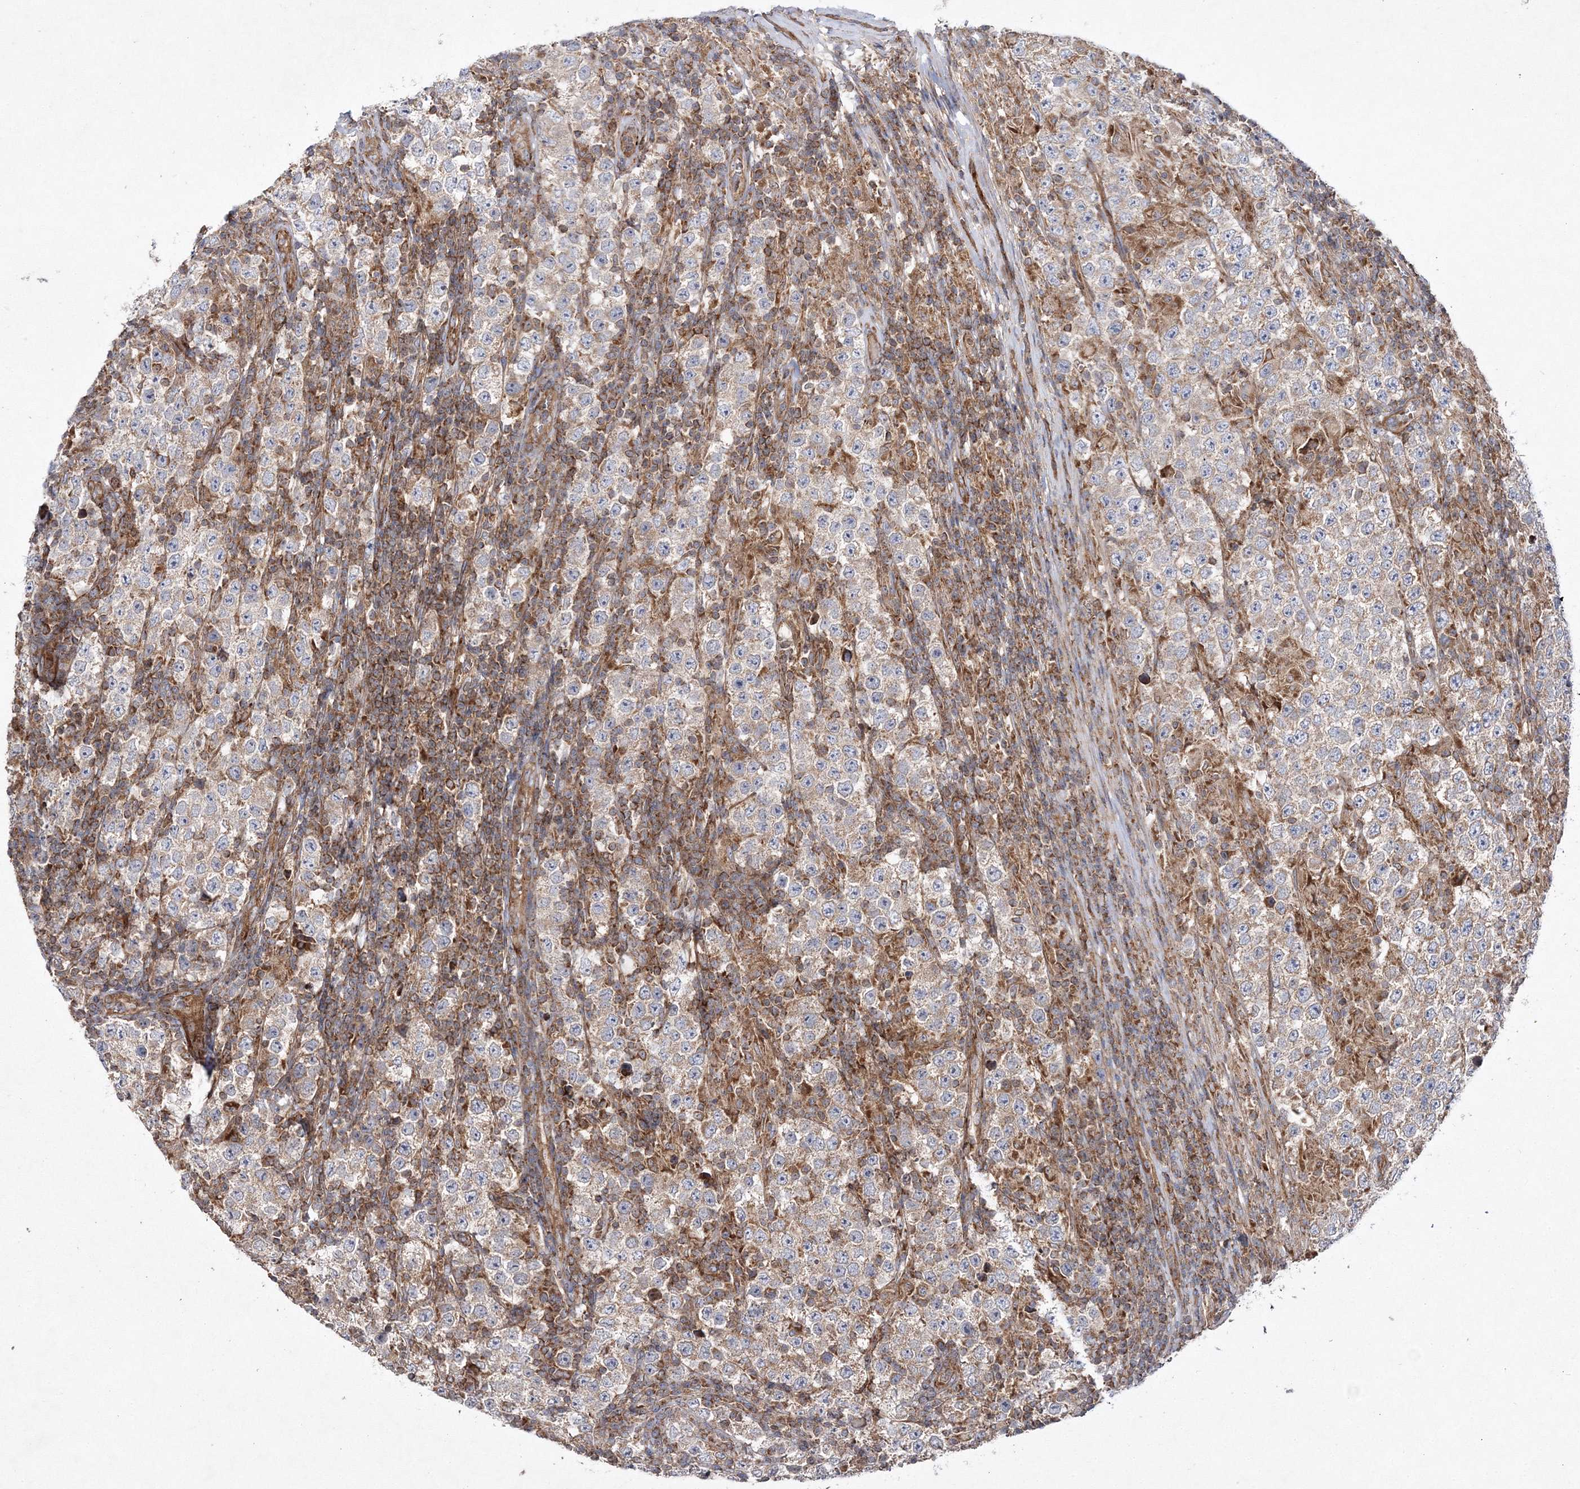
{"staining": {"intensity": "moderate", "quantity": "<25%", "location": "cytoplasmic/membranous"}, "tissue": "testis cancer", "cell_type": "Tumor cells", "image_type": "cancer", "snomed": [{"axis": "morphology", "description": "Normal tissue, NOS"}, {"axis": "morphology", "description": "Urothelial carcinoma, High grade"}, {"axis": "morphology", "description": "Seminoma, NOS"}, {"axis": "morphology", "description": "Carcinoma, Embryonal, NOS"}, {"axis": "topography", "description": "Urinary bladder"}, {"axis": "topography", "description": "Testis"}], "caption": "Brown immunohistochemical staining in high-grade urothelial carcinoma (testis) displays moderate cytoplasmic/membranous staining in approximately <25% of tumor cells. (Stains: DAB in brown, nuclei in blue, Microscopy: brightfield microscopy at high magnification).", "gene": "DNAJC13", "patient": {"sex": "male", "age": 41}}